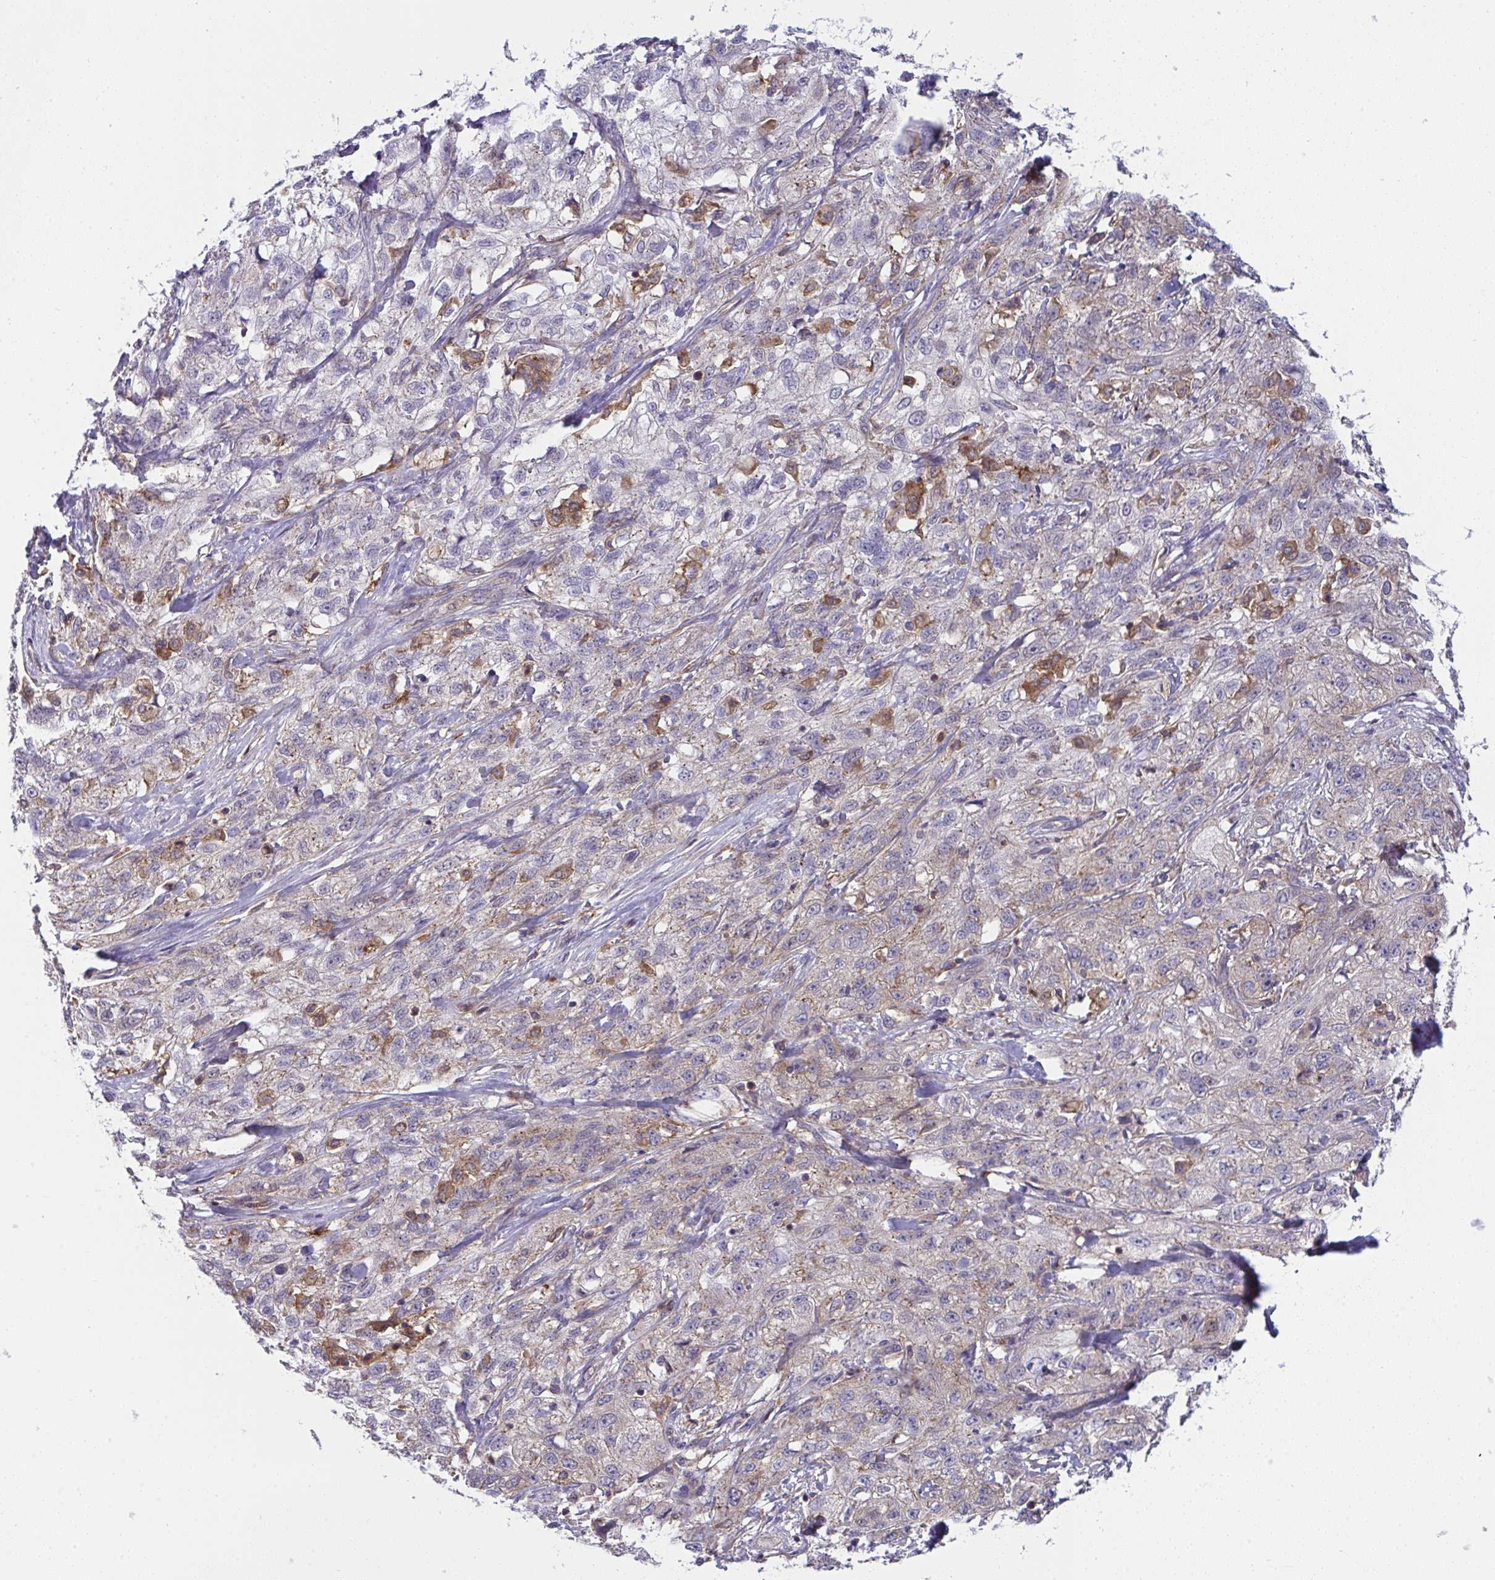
{"staining": {"intensity": "moderate", "quantity": "<25%", "location": "cytoplasmic/membranous"}, "tissue": "skin cancer", "cell_type": "Tumor cells", "image_type": "cancer", "snomed": [{"axis": "morphology", "description": "Squamous cell carcinoma, NOS"}, {"axis": "topography", "description": "Skin"}, {"axis": "topography", "description": "Vulva"}], "caption": "Protein expression analysis of human squamous cell carcinoma (skin) reveals moderate cytoplasmic/membranous expression in approximately <25% of tumor cells.", "gene": "ALDH16A1", "patient": {"sex": "female", "age": 86}}